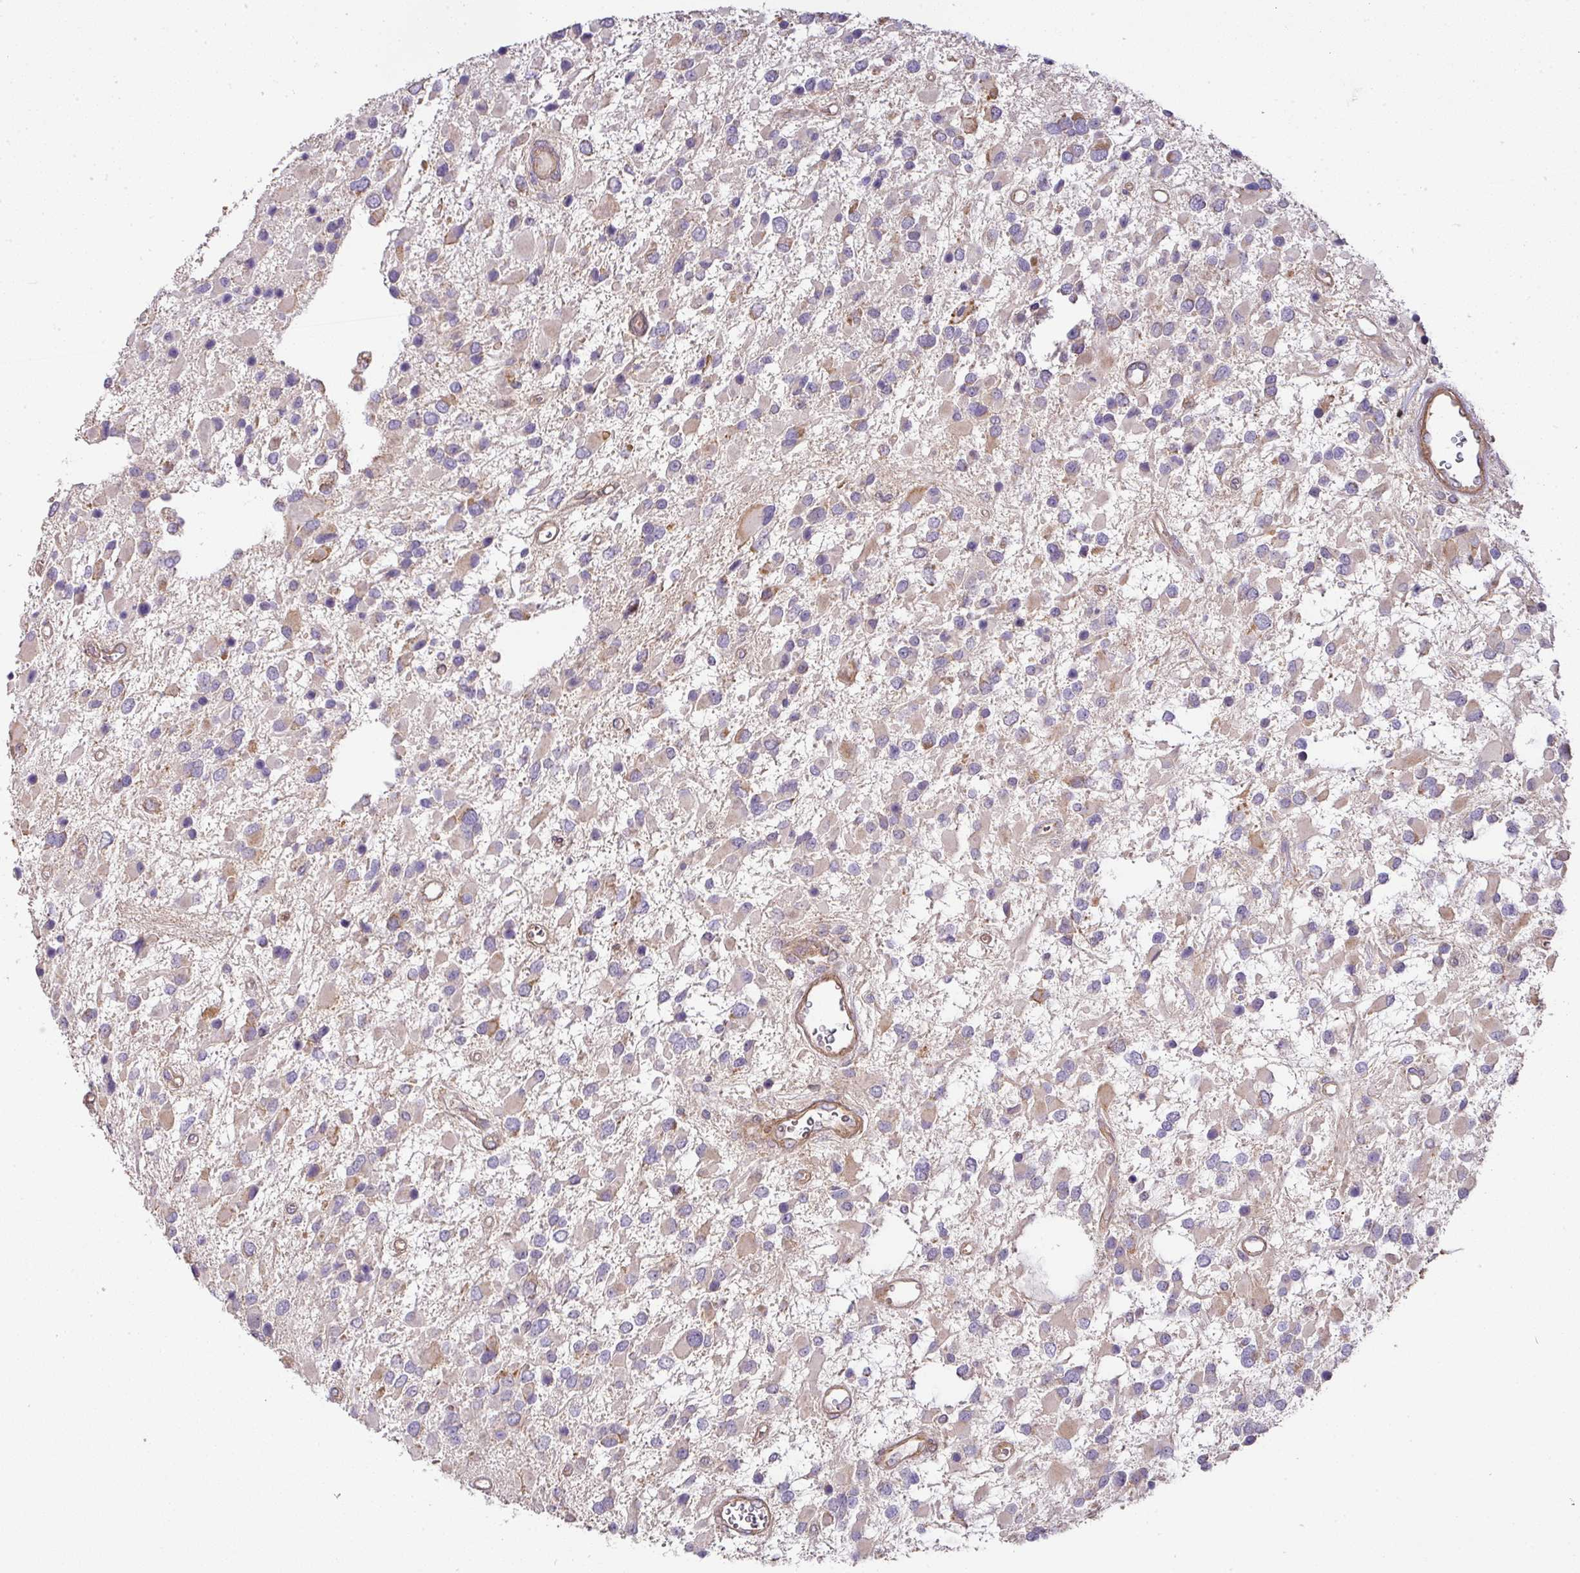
{"staining": {"intensity": "weak", "quantity": "<25%", "location": "cytoplasmic/membranous"}, "tissue": "glioma", "cell_type": "Tumor cells", "image_type": "cancer", "snomed": [{"axis": "morphology", "description": "Glioma, malignant, High grade"}, {"axis": "topography", "description": "Brain"}], "caption": "The immunohistochemistry (IHC) photomicrograph has no significant positivity in tumor cells of malignant high-grade glioma tissue. (Brightfield microscopy of DAB immunohistochemistry at high magnification).", "gene": "STK35", "patient": {"sex": "male", "age": 53}}